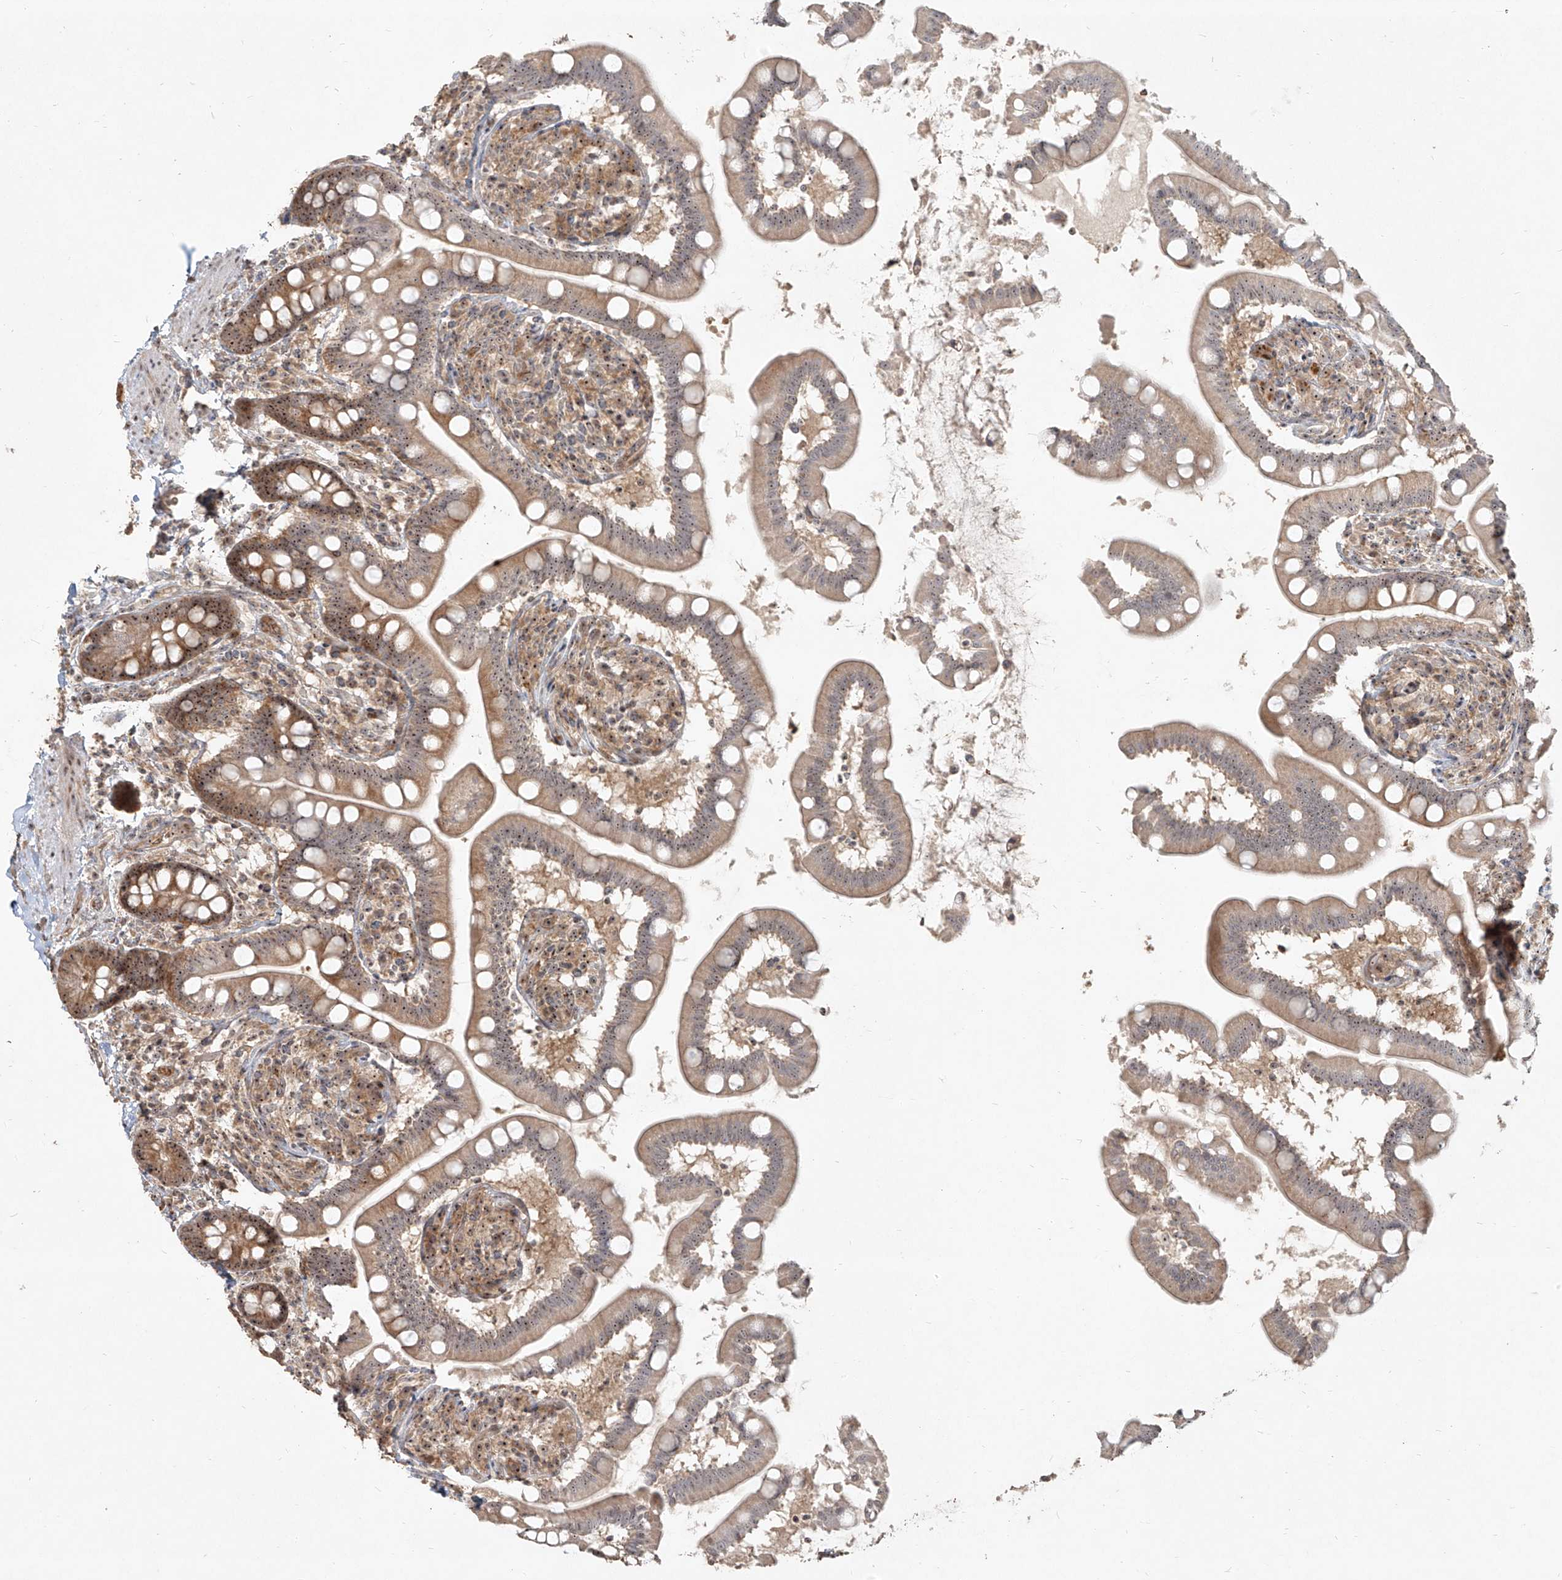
{"staining": {"intensity": "moderate", "quantity": ">75%", "location": "cytoplasmic/membranous,nuclear"}, "tissue": "small intestine", "cell_type": "Glandular cells", "image_type": "normal", "snomed": [{"axis": "morphology", "description": "Normal tissue, NOS"}, {"axis": "topography", "description": "Small intestine"}], "caption": "Immunohistochemical staining of benign small intestine demonstrates moderate cytoplasmic/membranous,nuclear protein expression in approximately >75% of glandular cells. (DAB IHC with brightfield microscopy, high magnification).", "gene": "BYSL", "patient": {"sex": "female", "age": 64}}